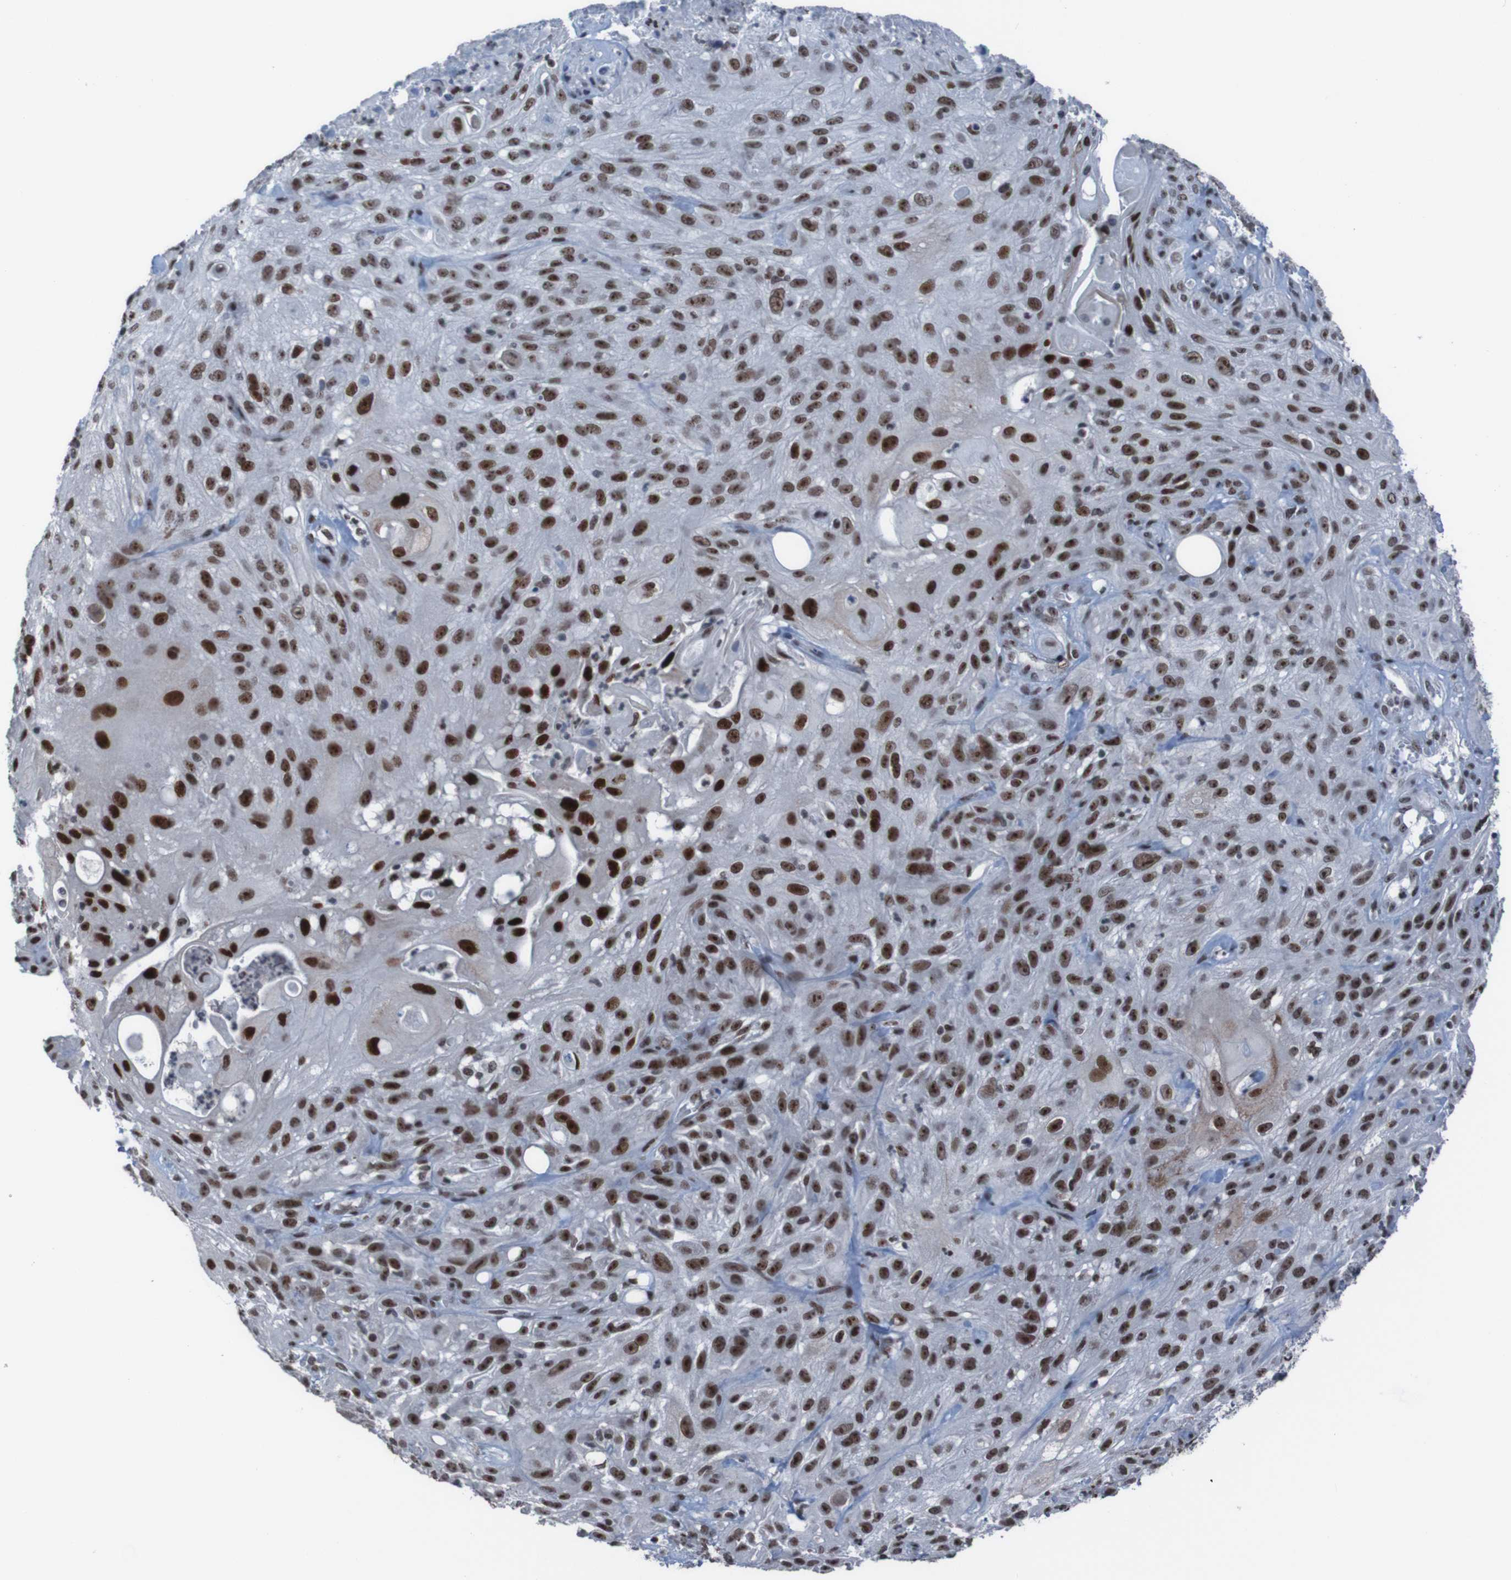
{"staining": {"intensity": "strong", "quantity": ">75%", "location": "nuclear"}, "tissue": "skin cancer", "cell_type": "Tumor cells", "image_type": "cancer", "snomed": [{"axis": "morphology", "description": "Squamous cell carcinoma, NOS"}, {"axis": "topography", "description": "Skin"}], "caption": "Immunohistochemical staining of human skin cancer (squamous cell carcinoma) exhibits high levels of strong nuclear protein positivity in about >75% of tumor cells. The protein is shown in brown color, while the nuclei are stained blue.", "gene": "PHF2", "patient": {"sex": "male", "age": 75}}